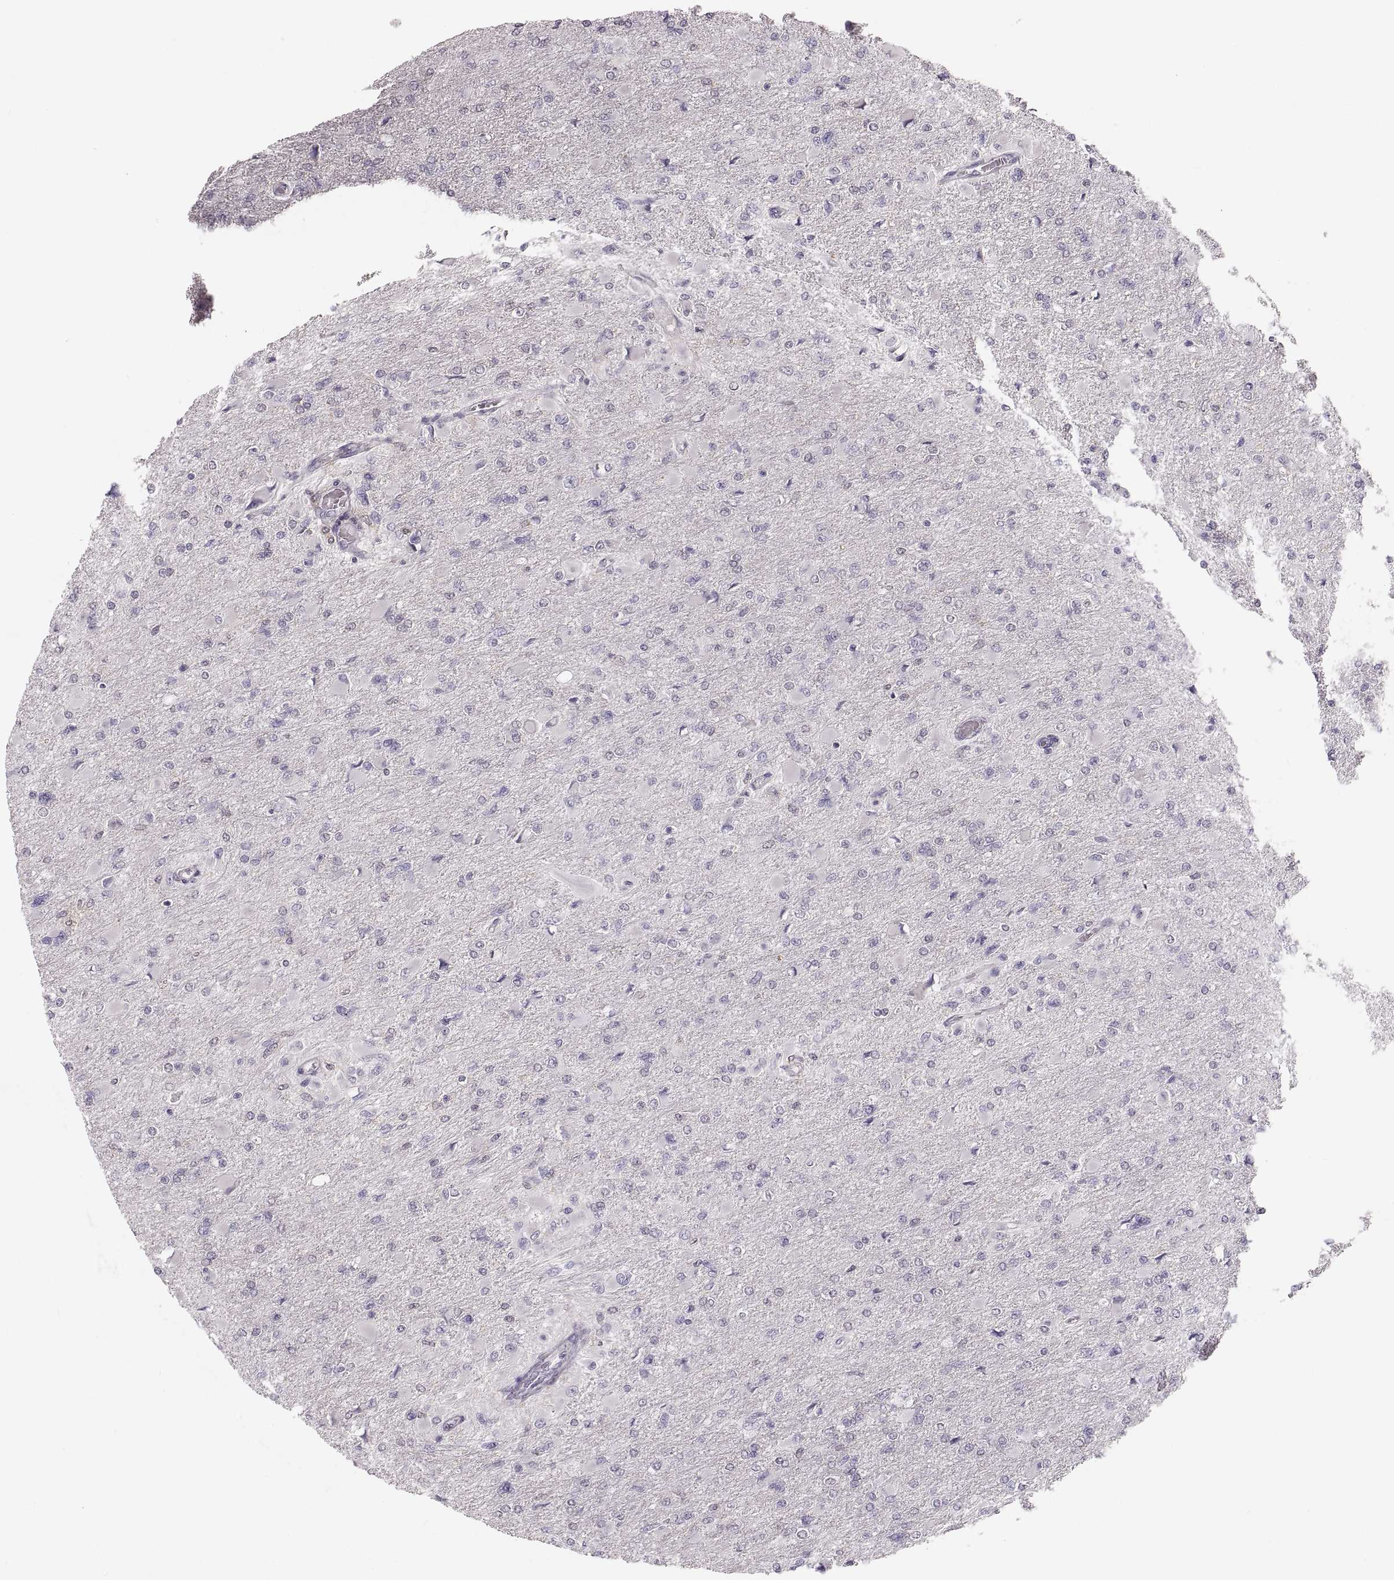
{"staining": {"intensity": "negative", "quantity": "none", "location": "none"}, "tissue": "glioma", "cell_type": "Tumor cells", "image_type": "cancer", "snomed": [{"axis": "morphology", "description": "Glioma, malignant, High grade"}, {"axis": "topography", "description": "Cerebral cortex"}], "caption": "Immunohistochemistry (IHC) of high-grade glioma (malignant) shows no positivity in tumor cells.", "gene": "RUNDC3A", "patient": {"sex": "female", "age": 36}}